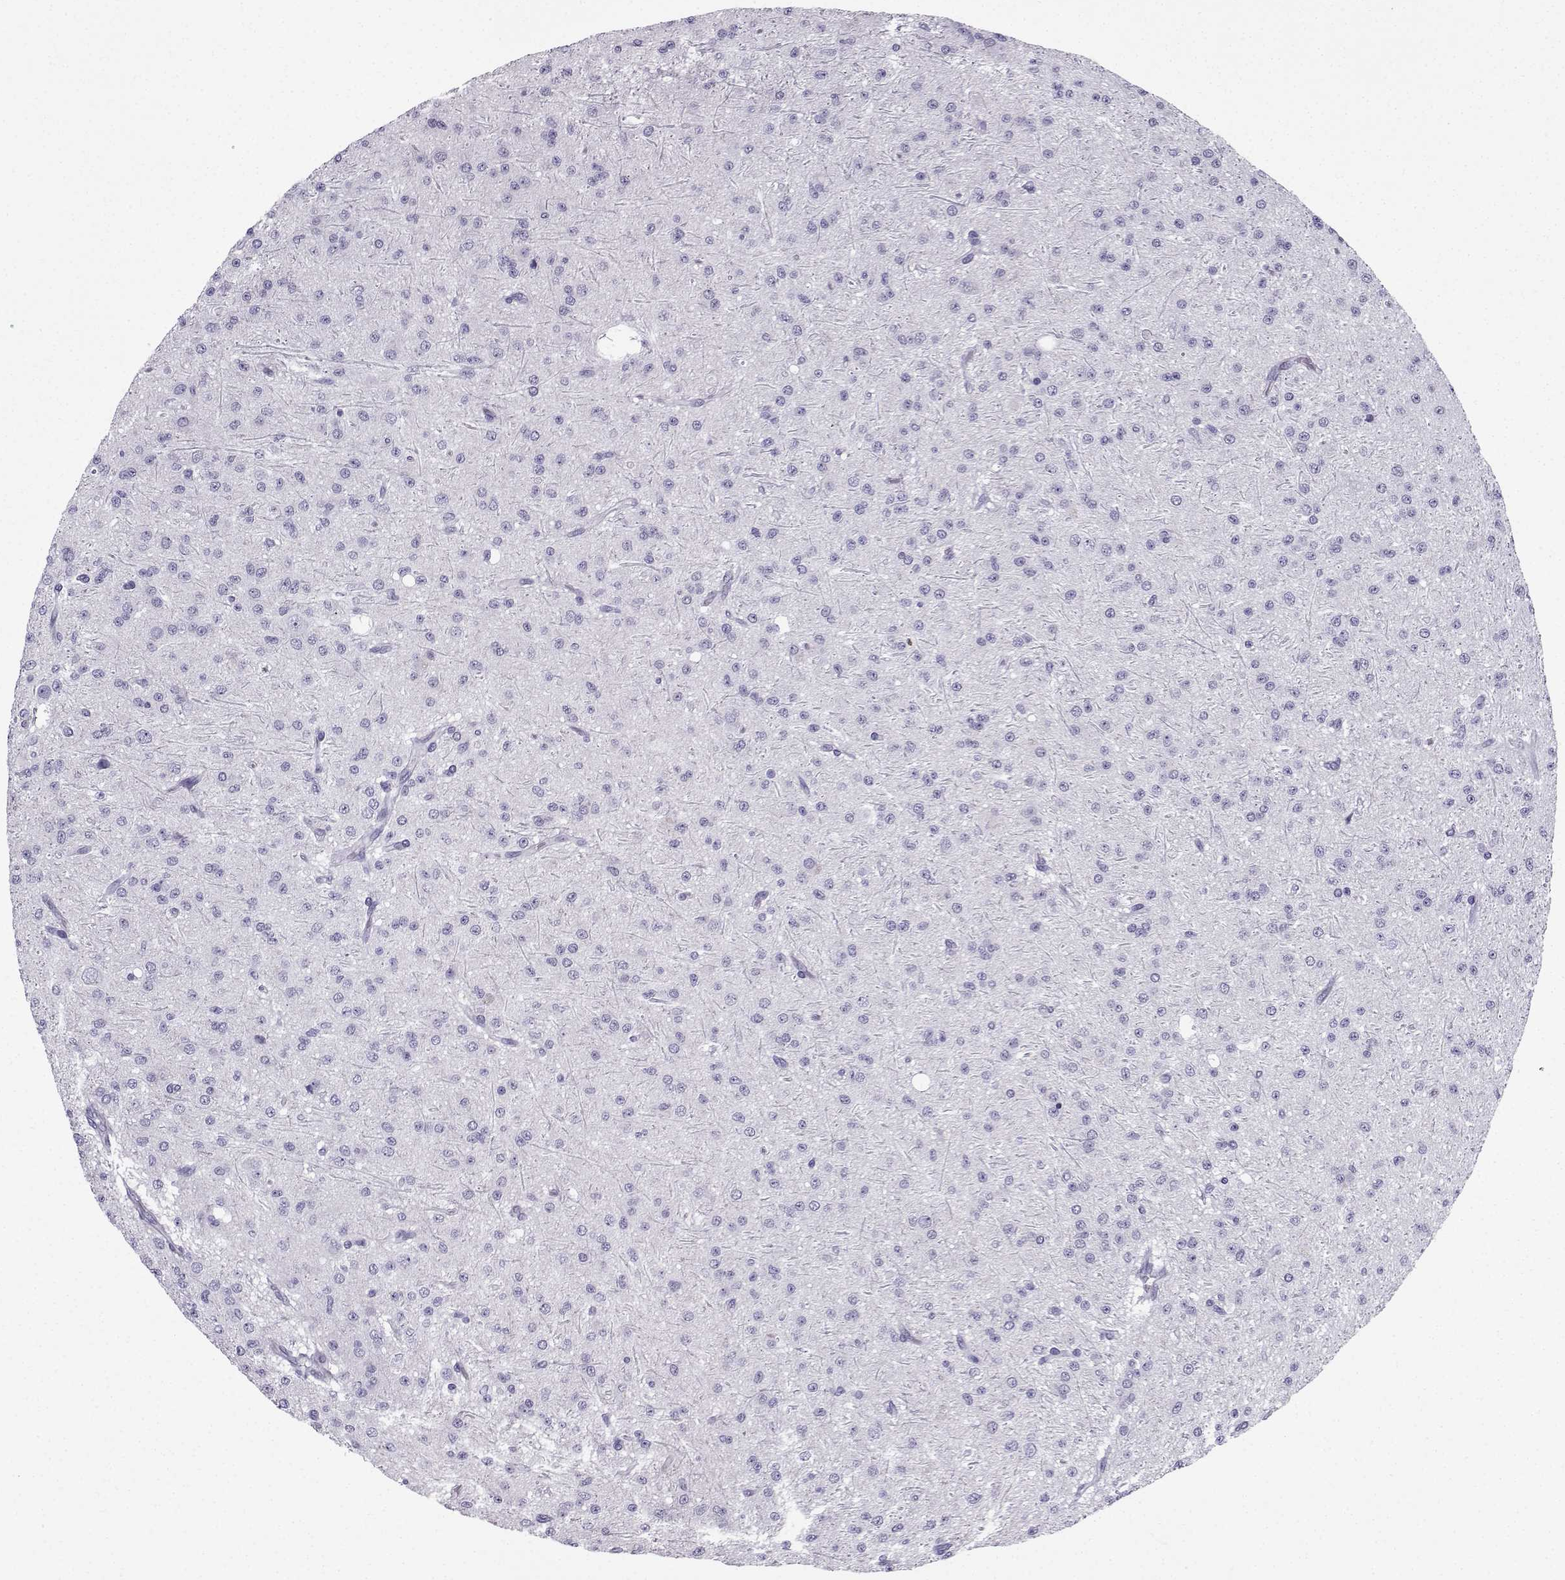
{"staining": {"intensity": "negative", "quantity": "none", "location": "none"}, "tissue": "glioma", "cell_type": "Tumor cells", "image_type": "cancer", "snomed": [{"axis": "morphology", "description": "Glioma, malignant, Low grade"}, {"axis": "topography", "description": "Brain"}], "caption": "Immunohistochemistry (IHC) of malignant low-grade glioma reveals no positivity in tumor cells.", "gene": "ZBTB8B", "patient": {"sex": "male", "age": 27}}